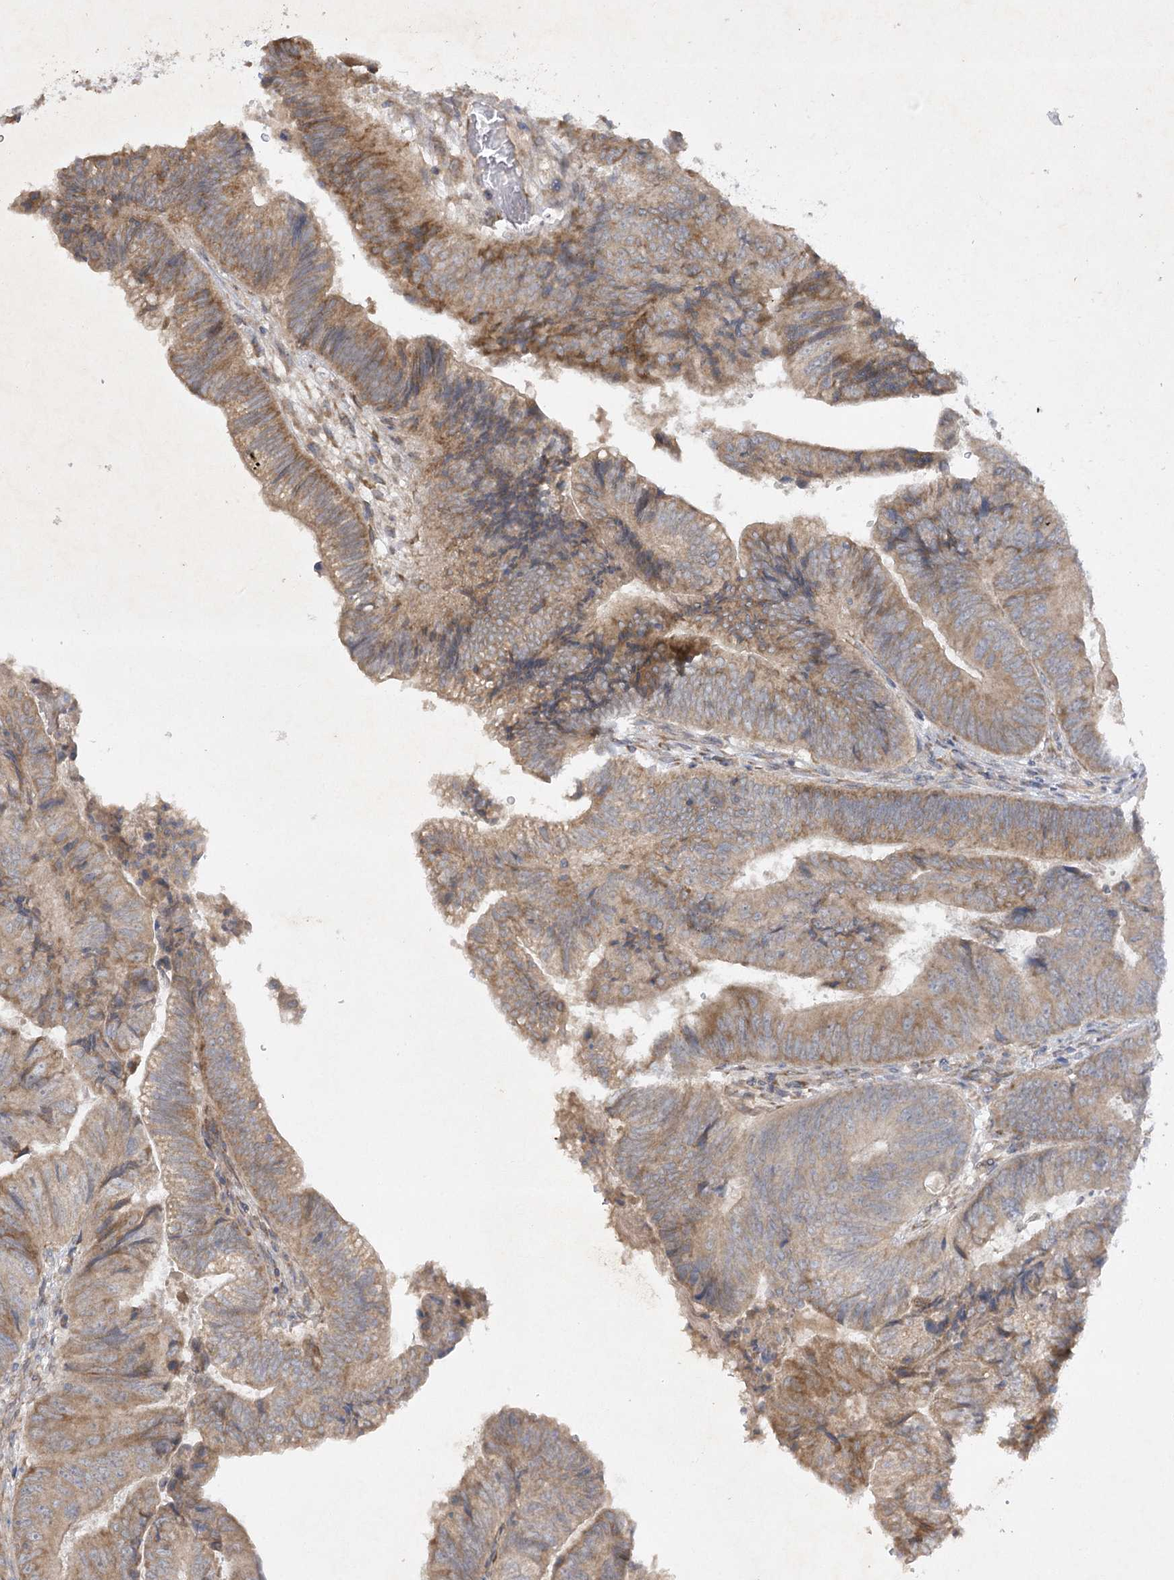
{"staining": {"intensity": "moderate", "quantity": ">75%", "location": "cytoplasmic/membranous"}, "tissue": "colorectal cancer", "cell_type": "Tumor cells", "image_type": "cancer", "snomed": [{"axis": "morphology", "description": "Adenocarcinoma, NOS"}, {"axis": "topography", "description": "Colon"}], "caption": "This photomicrograph exhibits immunohistochemistry staining of human colorectal adenocarcinoma, with medium moderate cytoplasmic/membranous positivity in about >75% of tumor cells.", "gene": "TRAF3IP1", "patient": {"sex": "female", "age": 67}}